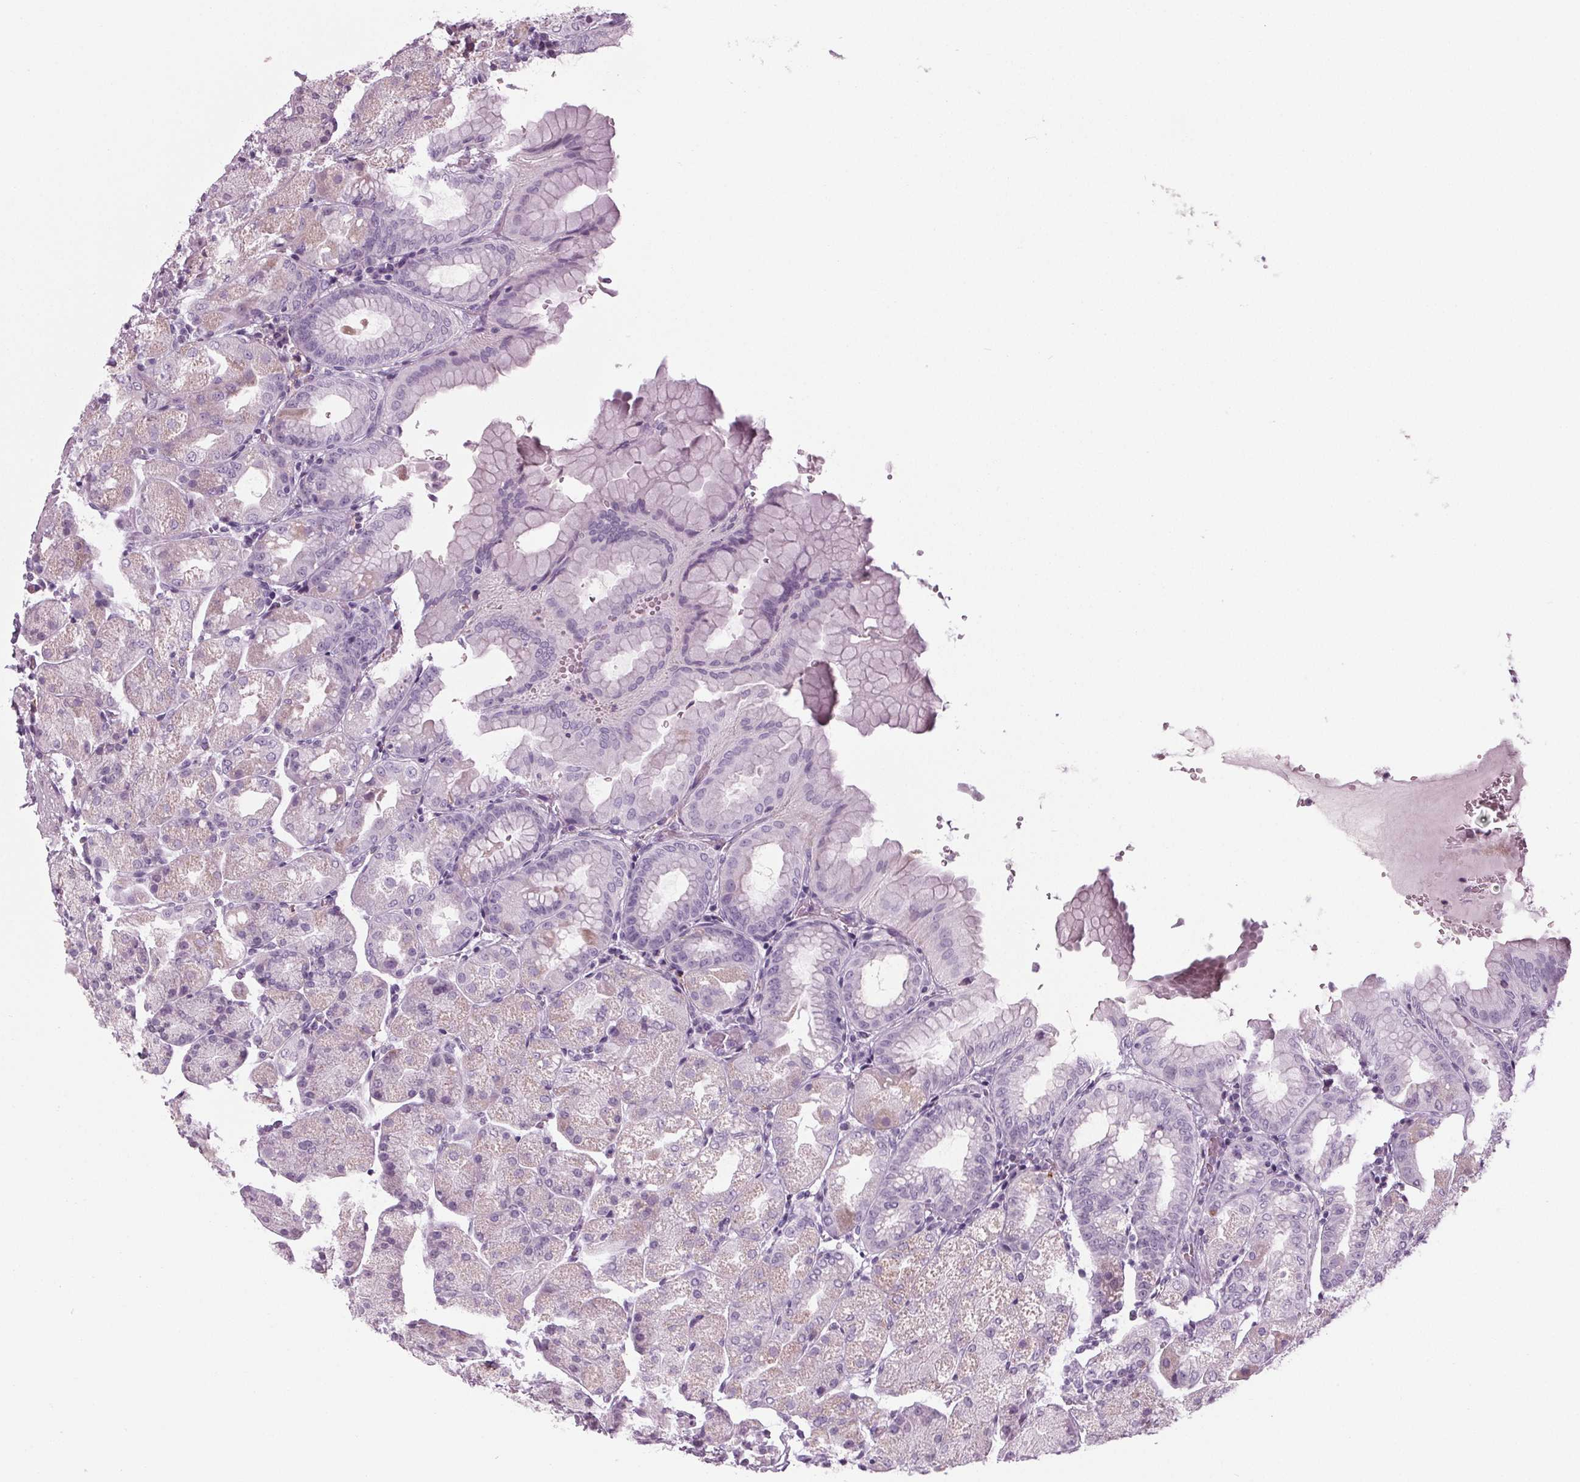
{"staining": {"intensity": "moderate", "quantity": "<25%", "location": "cytoplasmic/membranous"}, "tissue": "stomach", "cell_type": "Glandular cells", "image_type": "normal", "snomed": [{"axis": "morphology", "description": "Normal tissue, NOS"}, {"axis": "topography", "description": "Stomach, upper"}, {"axis": "topography", "description": "Stomach"}, {"axis": "topography", "description": "Stomach, lower"}], "caption": "Immunohistochemical staining of unremarkable human stomach exhibits <25% levels of moderate cytoplasmic/membranous protein positivity in about <25% of glandular cells.", "gene": "CYP3A43", "patient": {"sex": "male", "age": 62}}